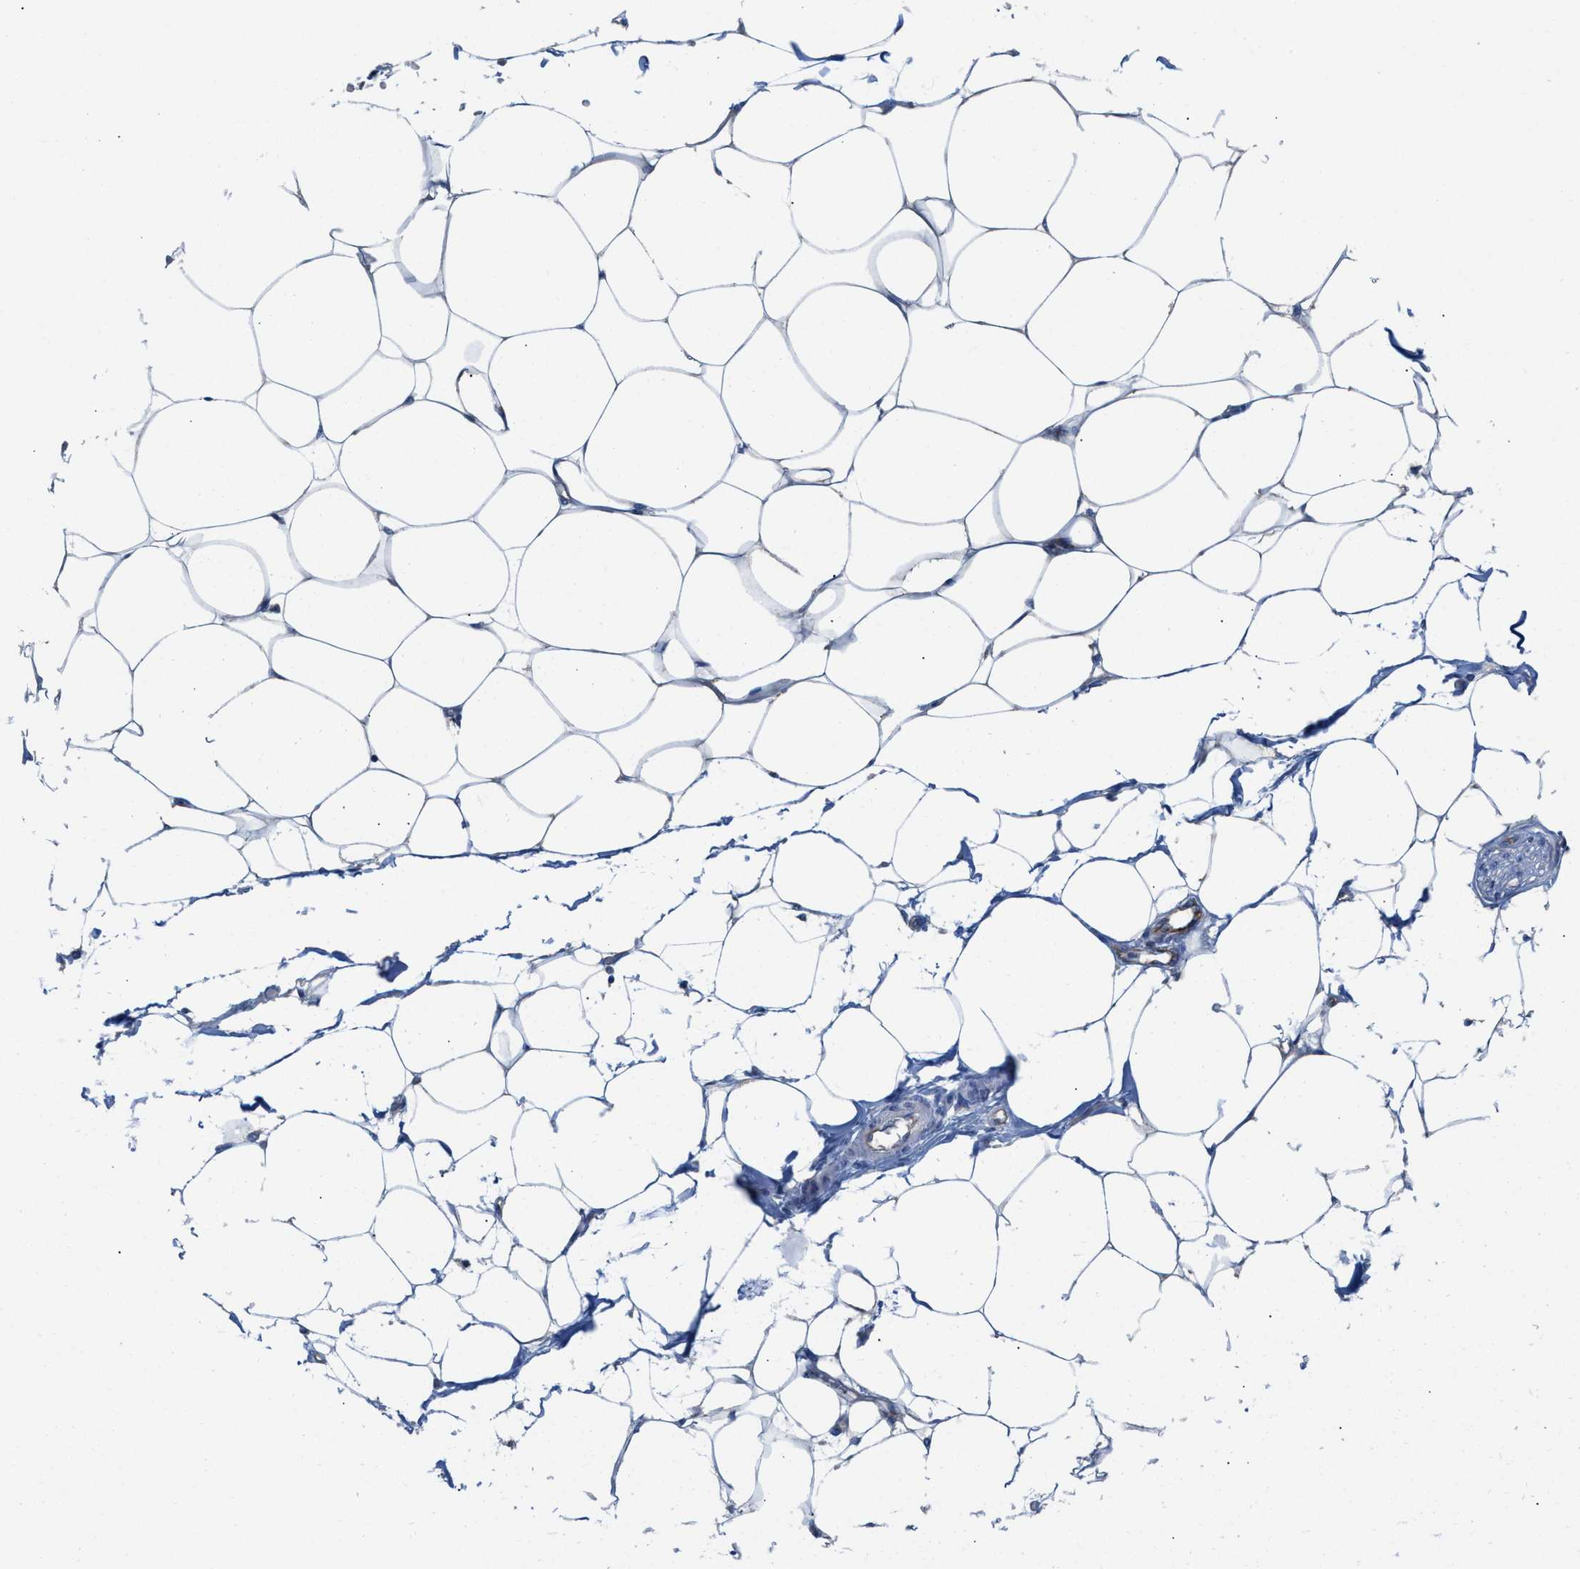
{"staining": {"intensity": "negative", "quantity": "none", "location": "none"}, "tissue": "adipose tissue", "cell_type": "Adipocytes", "image_type": "normal", "snomed": [{"axis": "morphology", "description": "Normal tissue, NOS"}, {"axis": "morphology", "description": "Adenocarcinoma, NOS"}, {"axis": "topography", "description": "Colon"}, {"axis": "topography", "description": "Peripheral nerve tissue"}], "caption": "High magnification brightfield microscopy of unremarkable adipose tissue stained with DAB (3,3'-diaminobenzidine) (brown) and counterstained with hematoxylin (blue): adipocytes show no significant staining.", "gene": "NYAP1", "patient": {"sex": "male", "age": 14}}